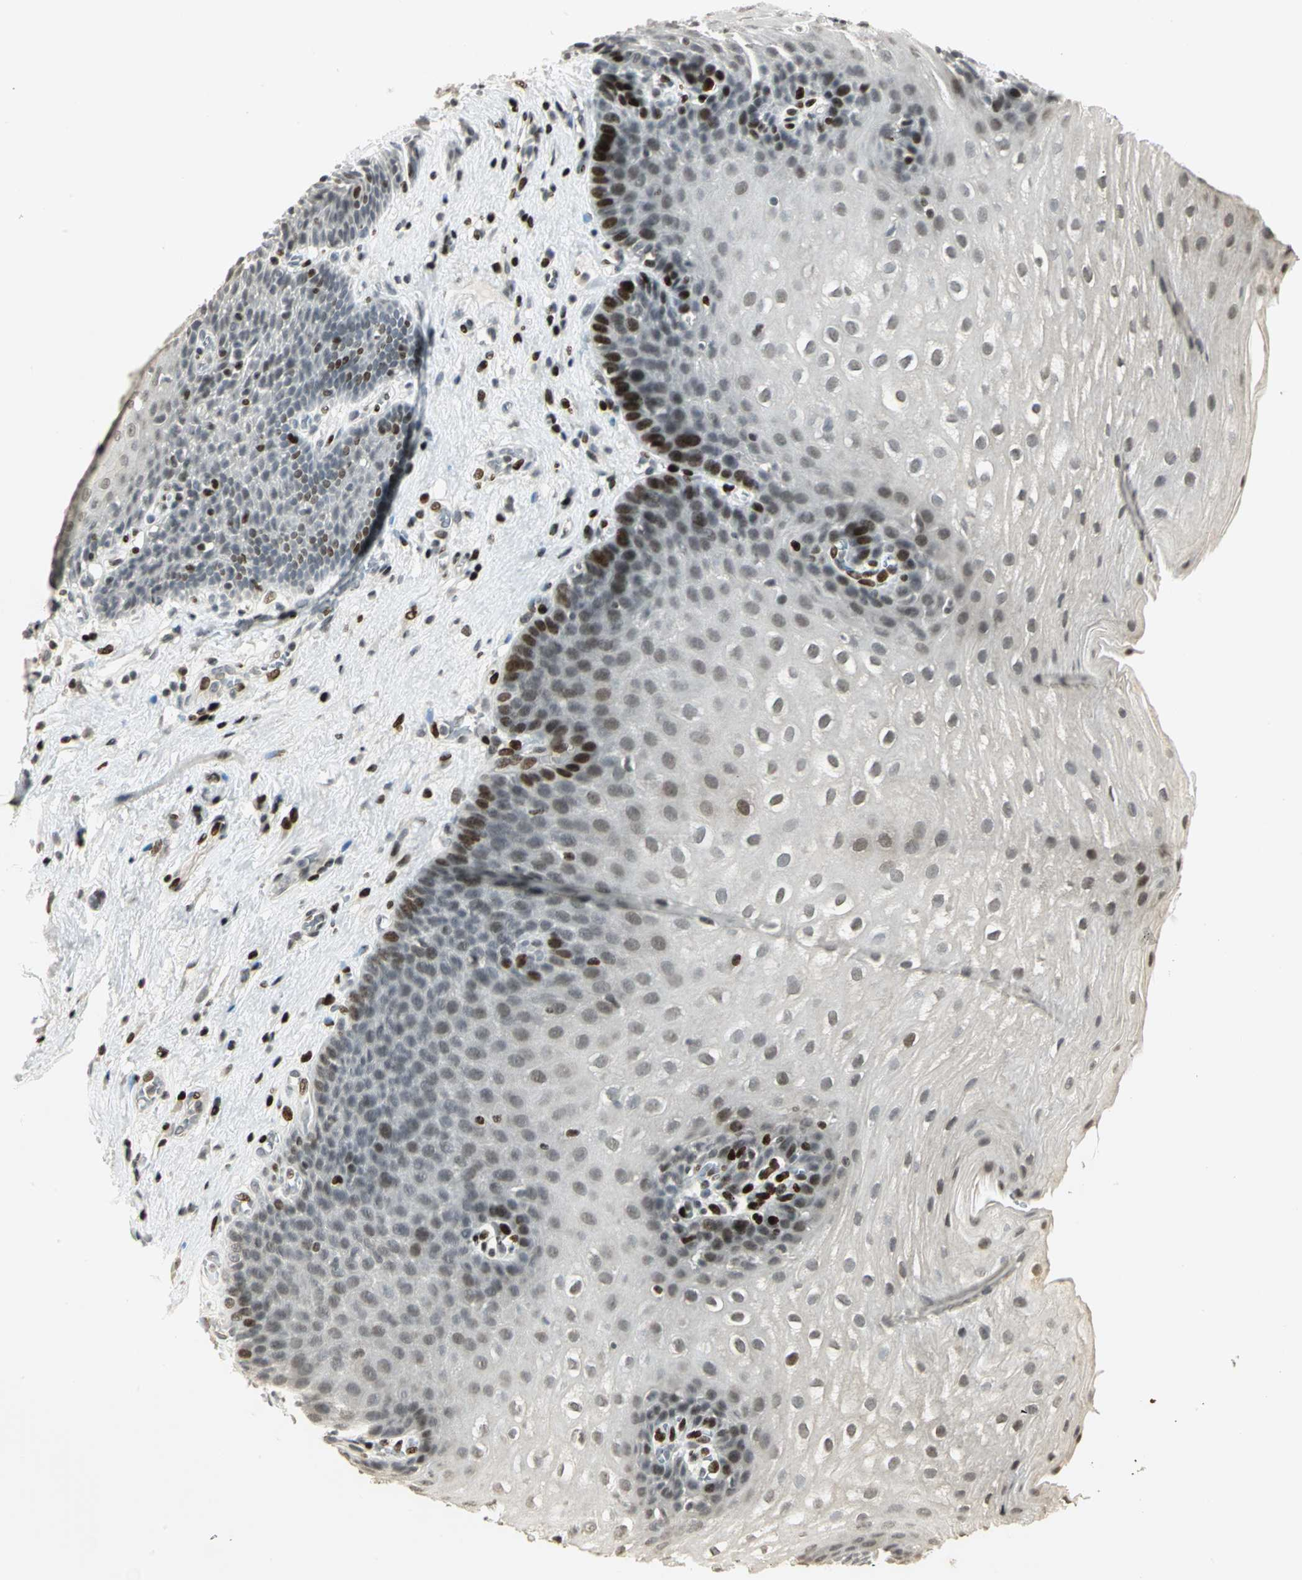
{"staining": {"intensity": "strong", "quantity": "<25%", "location": "nuclear"}, "tissue": "esophagus", "cell_type": "Squamous epithelial cells", "image_type": "normal", "snomed": [{"axis": "morphology", "description": "Normal tissue, NOS"}, {"axis": "topography", "description": "Esophagus"}], "caption": "Squamous epithelial cells exhibit medium levels of strong nuclear positivity in approximately <25% of cells in unremarkable esophagus. (brown staining indicates protein expression, while blue staining denotes nuclei).", "gene": "KDM1A", "patient": {"sex": "male", "age": 48}}